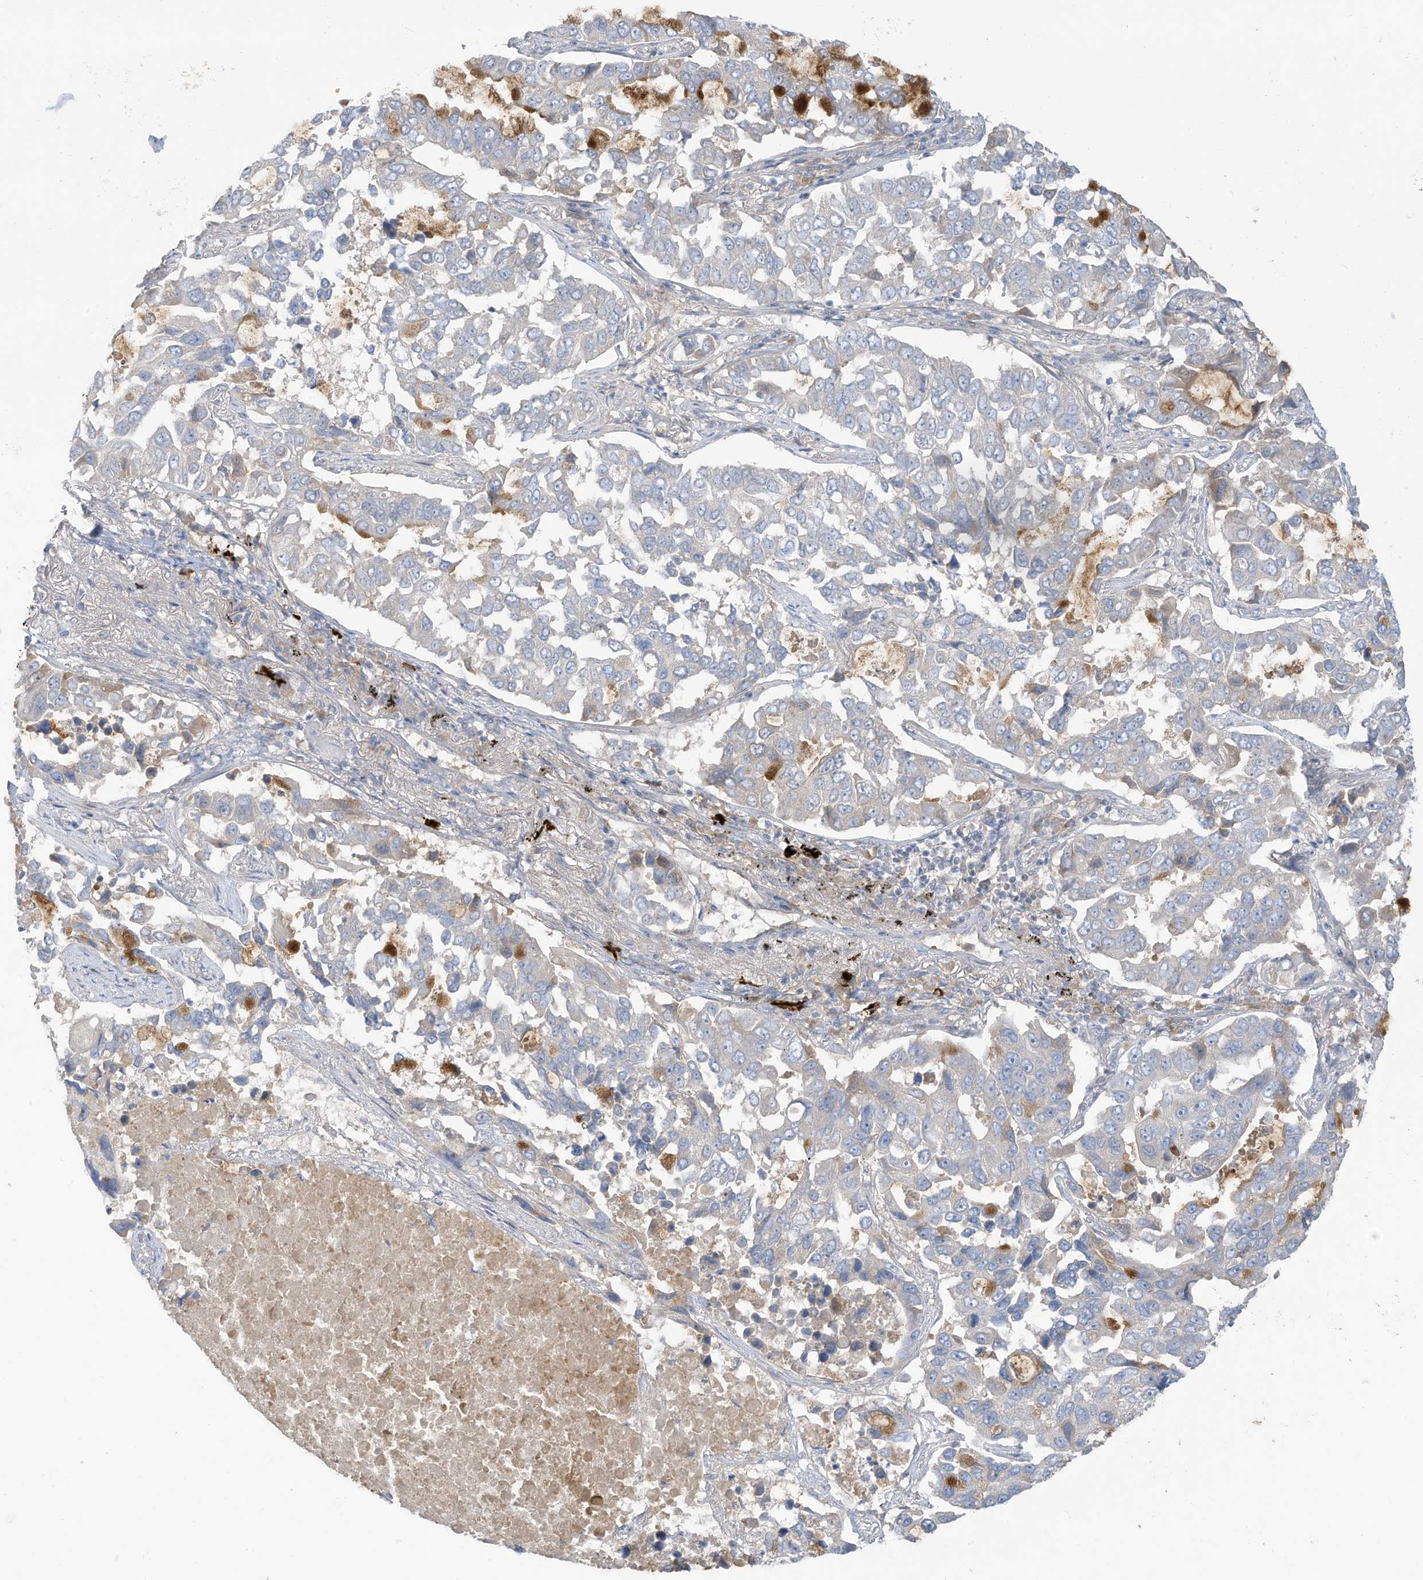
{"staining": {"intensity": "moderate", "quantity": "<25%", "location": "cytoplasmic/membranous"}, "tissue": "lung cancer", "cell_type": "Tumor cells", "image_type": "cancer", "snomed": [{"axis": "morphology", "description": "Adenocarcinoma, NOS"}, {"axis": "topography", "description": "Lung"}], "caption": "Immunohistochemical staining of human lung adenocarcinoma reveals low levels of moderate cytoplasmic/membranous staining in about <25% of tumor cells.", "gene": "LRRN2", "patient": {"sex": "male", "age": 64}}